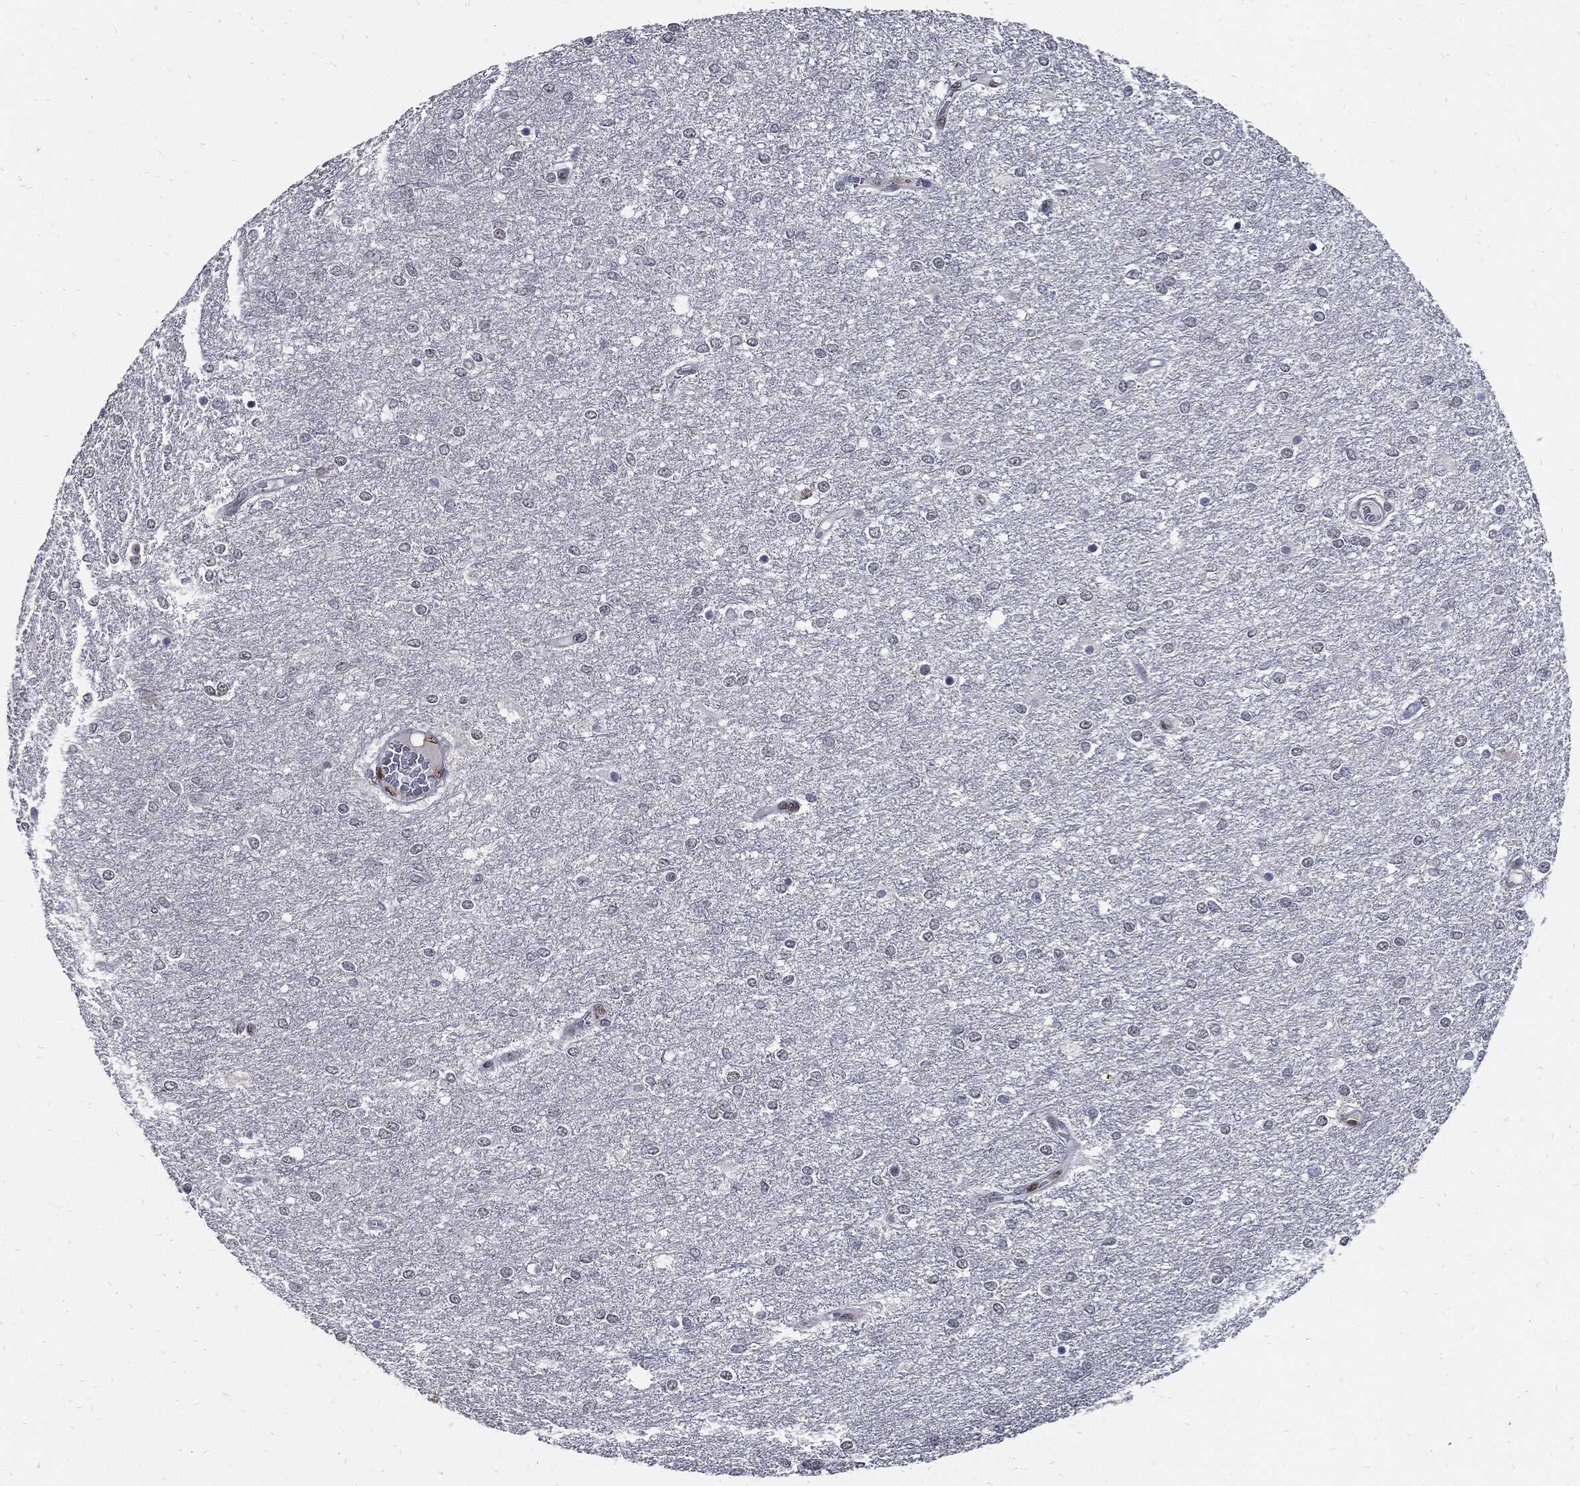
{"staining": {"intensity": "negative", "quantity": "none", "location": "none"}, "tissue": "glioma", "cell_type": "Tumor cells", "image_type": "cancer", "snomed": [{"axis": "morphology", "description": "Glioma, malignant, High grade"}, {"axis": "topography", "description": "Brain"}], "caption": "Malignant glioma (high-grade) stained for a protein using immunohistochemistry (IHC) reveals no staining tumor cells.", "gene": "NBN", "patient": {"sex": "female", "age": 61}}